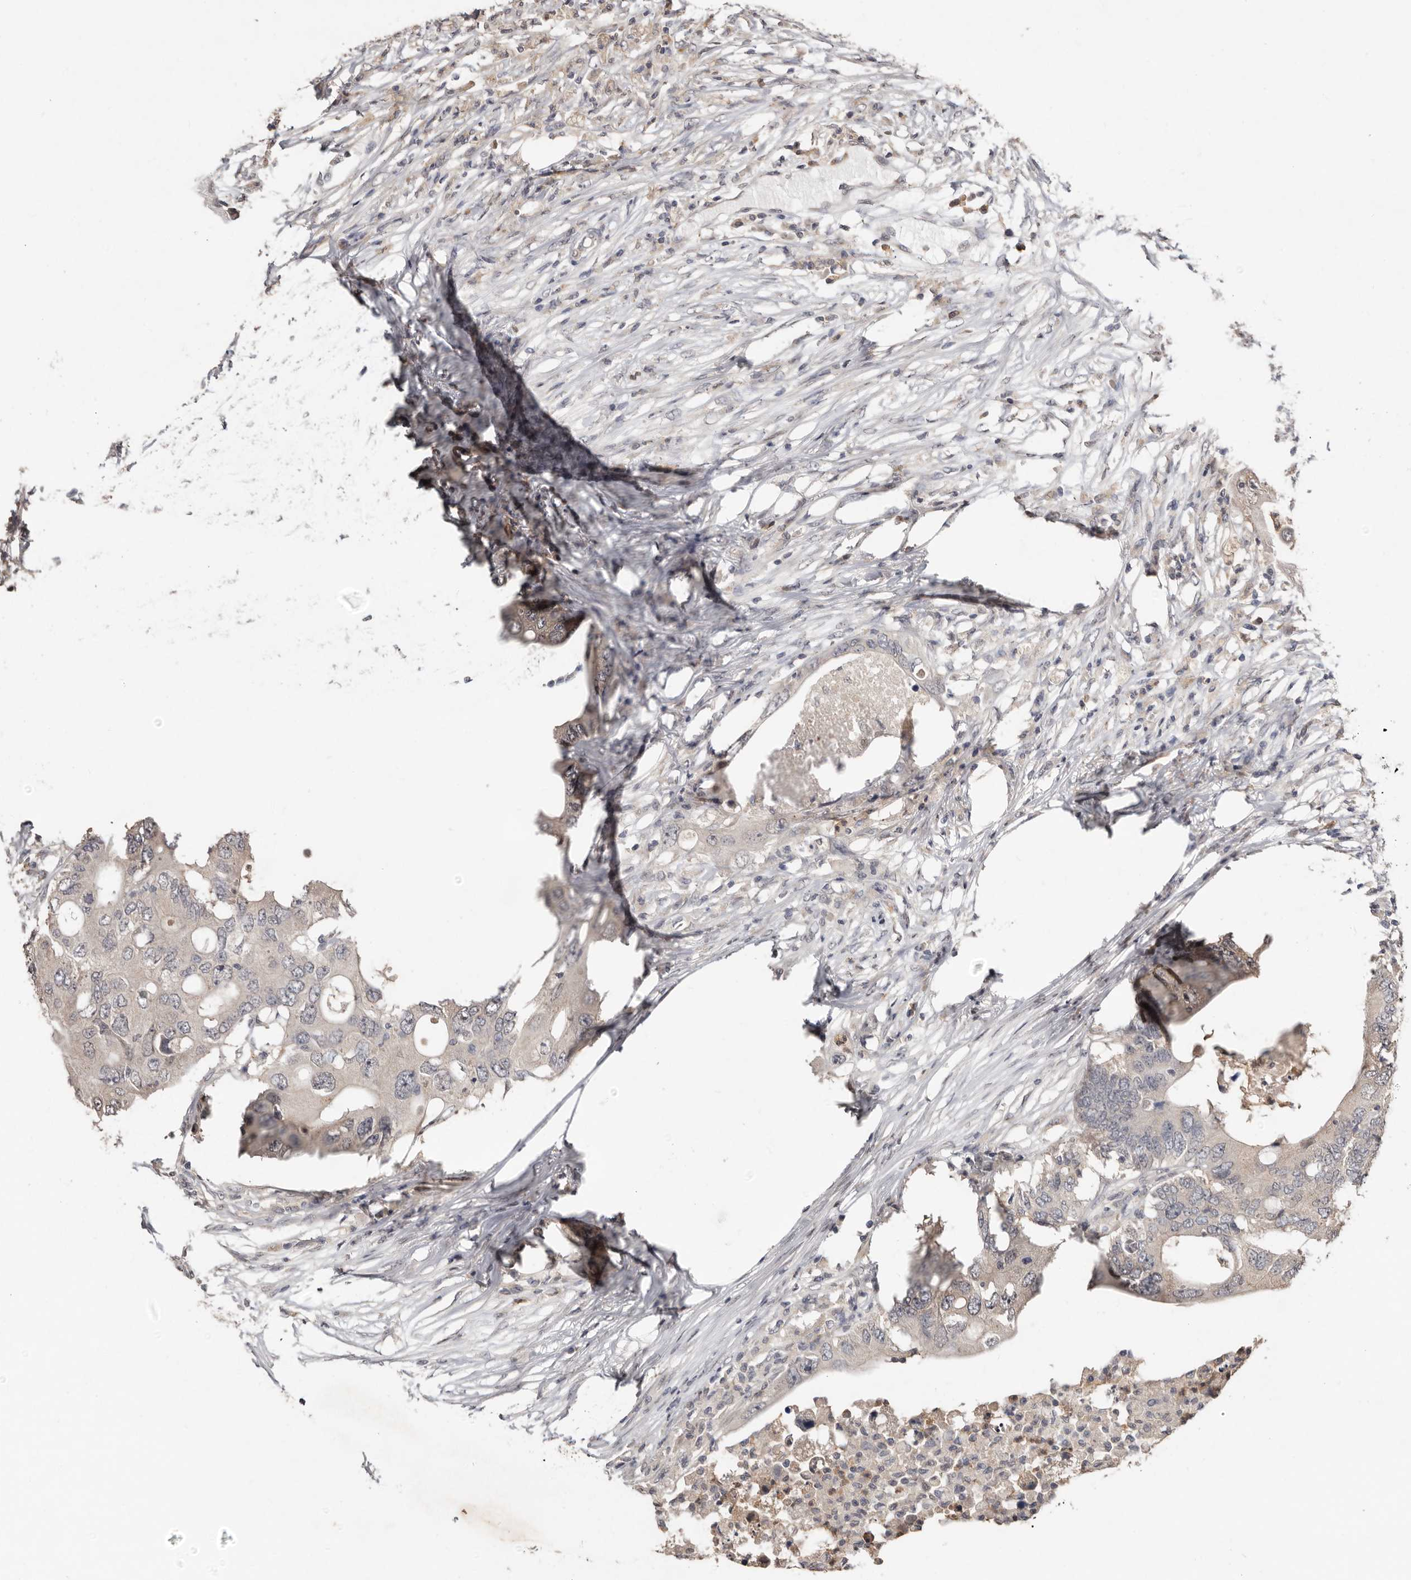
{"staining": {"intensity": "negative", "quantity": "none", "location": "none"}, "tissue": "colorectal cancer", "cell_type": "Tumor cells", "image_type": "cancer", "snomed": [{"axis": "morphology", "description": "Adenocarcinoma, NOS"}, {"axis": "topography", "description": "Colon"}], "caption": "High power microscopy photomicrograph of an immunohistochemistry (IHC) photomicrograph of colorectal adenocarcinoma, revealing no significant staining in tumor cells.", "gene": "SULT1E1", "patient": {"sex": "male", "age": 71}}